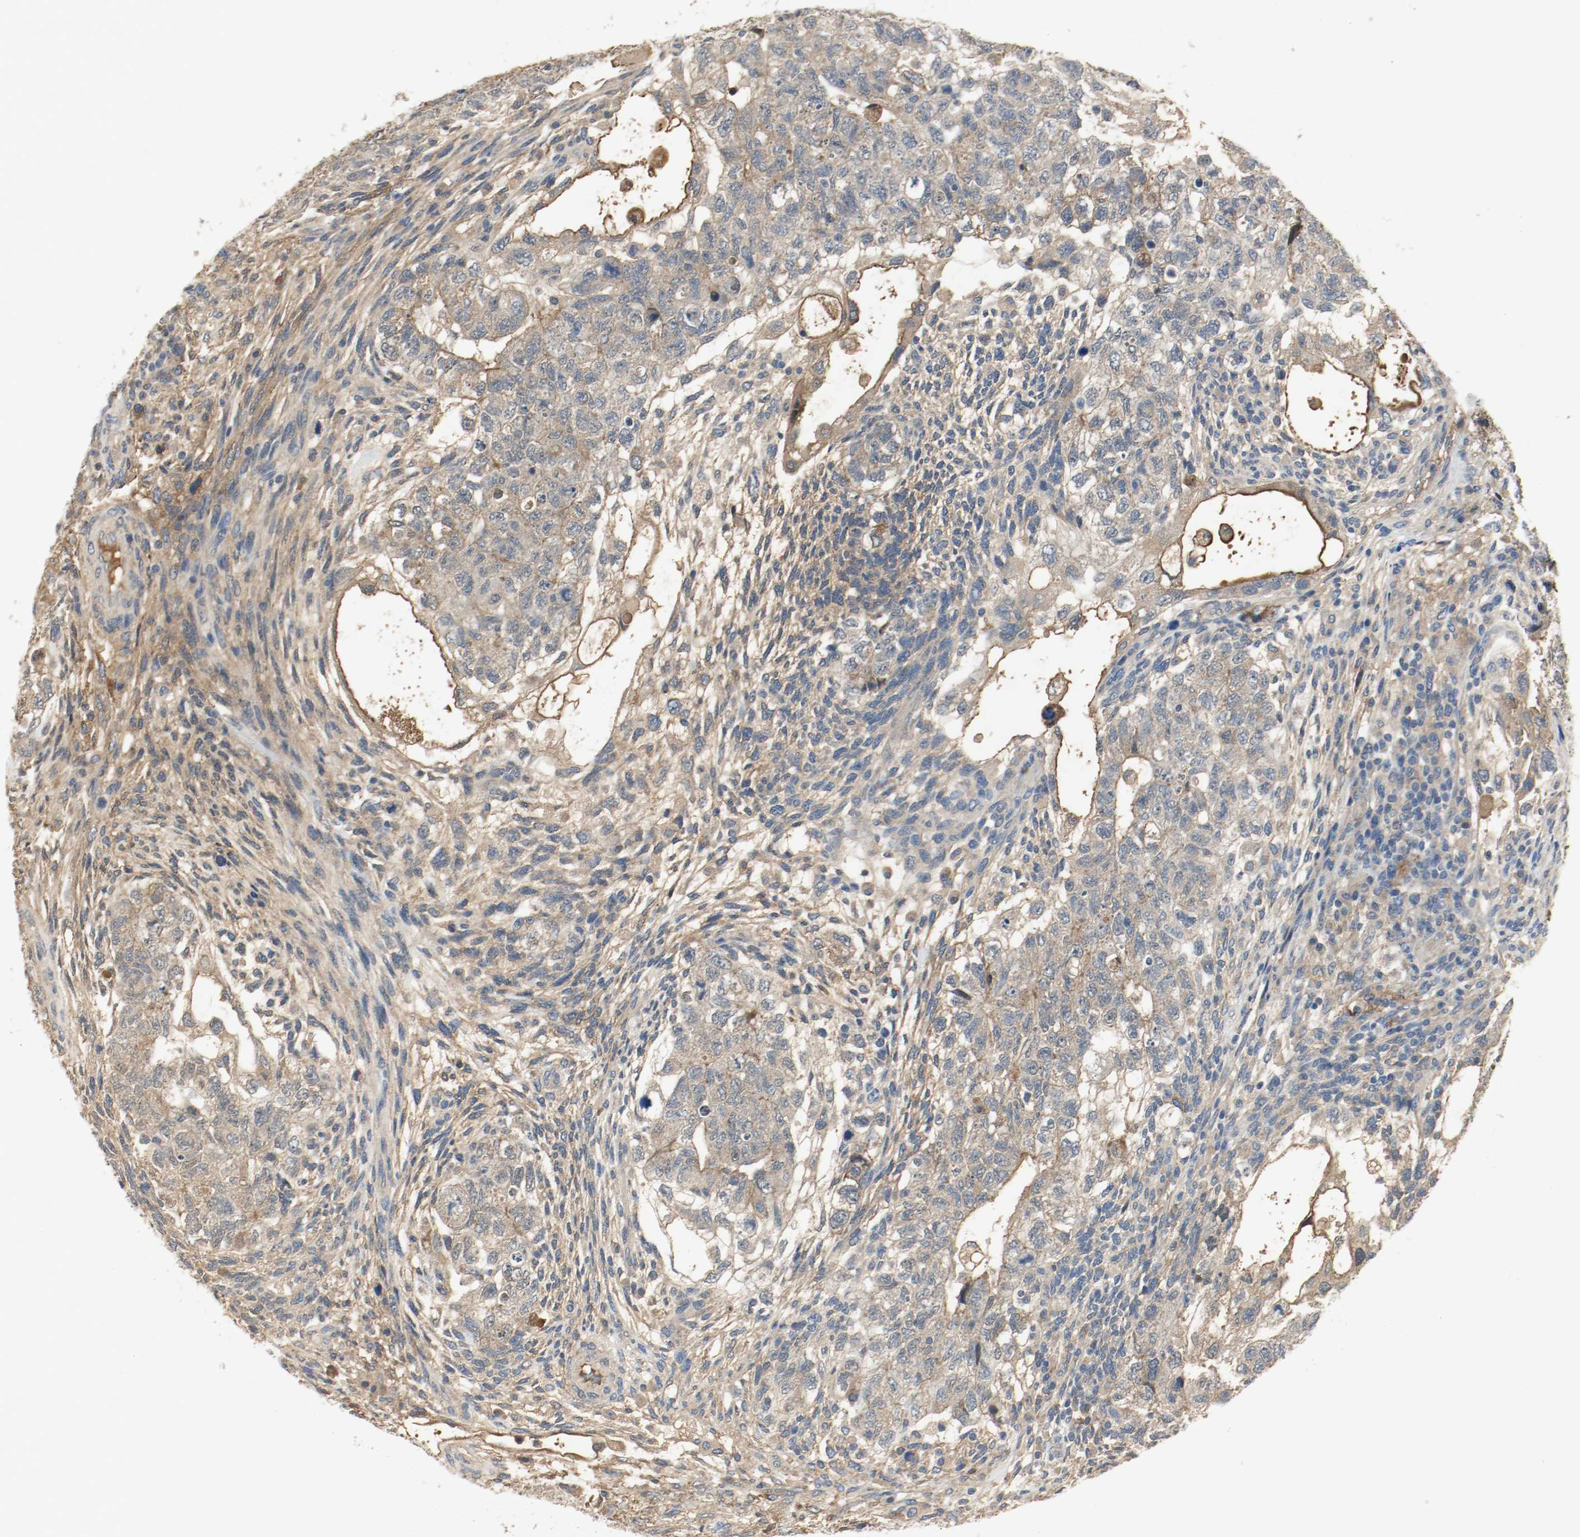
{"staining": {"intensity": "moderate", "quantity": ">75%", "location": "cytoplasmic/membranous"}, "tissue": "testis cancer", "cell_type": "Tumor cells", "image_type": "cancer", "snomed": [{"axis": "morphology", "description": "Normal tissue, NOS"}, {"axis": "morphology", "description": "Carcinoma, Embryonal, NOS"}, {"axis": "topography", "description": "Testis"}], "caption": "Tumor cells show moderate cytoplasmic/membranous positivity in approximately >75% of cells in embryonal carcinoma (testis). (Stains: DAB in brown, nuclei in blue, Microscopy: brightfield microscopy at high magnification).", "gene": "MELTF", "patient": {"sex": "male", "age": 36}}